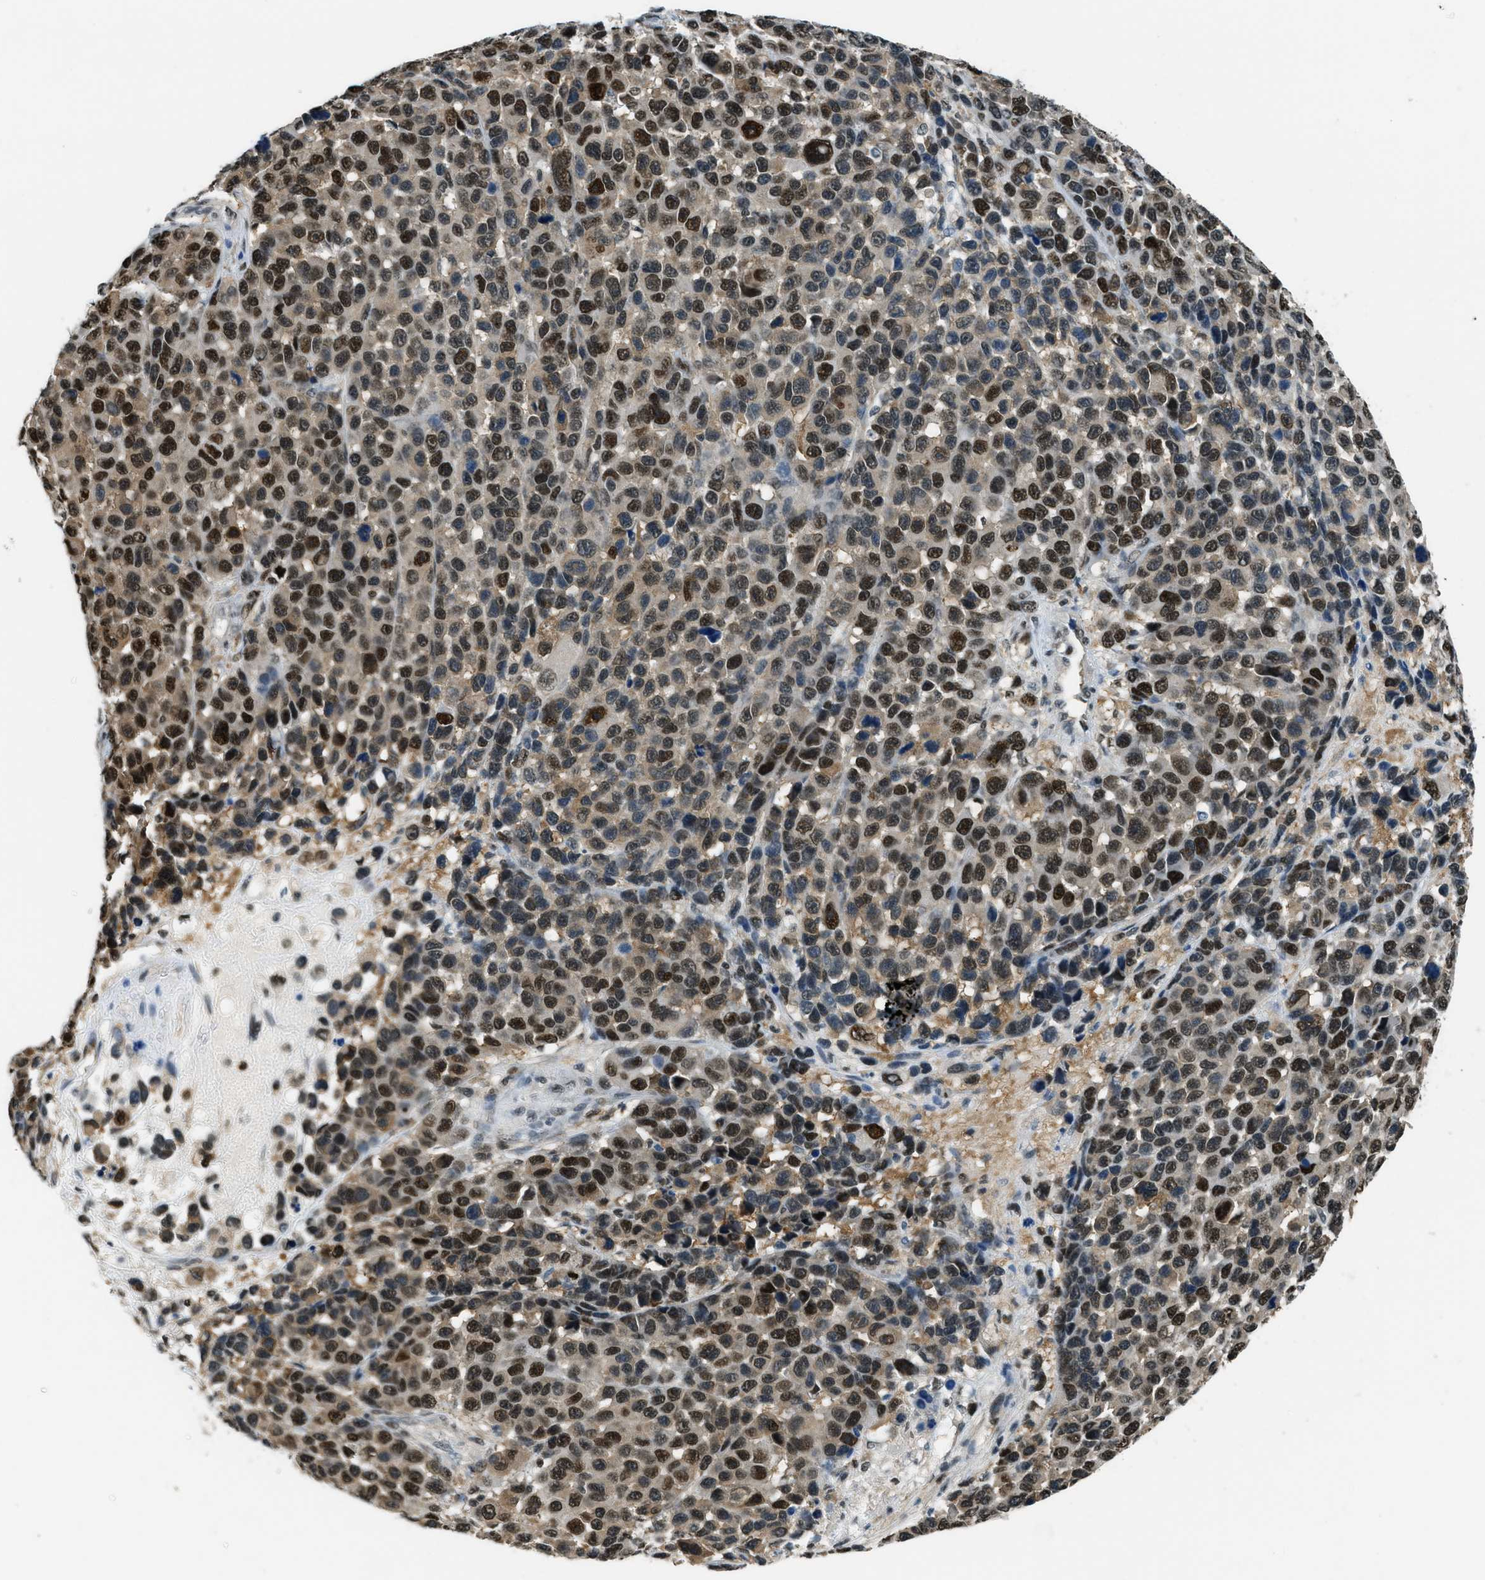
{"staining": {"intensity": "strong", "quantity": ">75%", "location": "nuclear"}, "tissue": "melanoma", "cell_type": "Tumor cells", "image_type": "cancer", "snomed": [{"axis": "morphology", "description": "Malignant melanoma, NOS"}, {"axis": "topography", "description": "Skin"}], "caption": "Immunohistochemistry of human melanoma exhibits high levels of strong nuclear expression in approximately >75% of tumor cells.", "gene": "OGFR", "patient": {"sex": "male", "age": 53}}